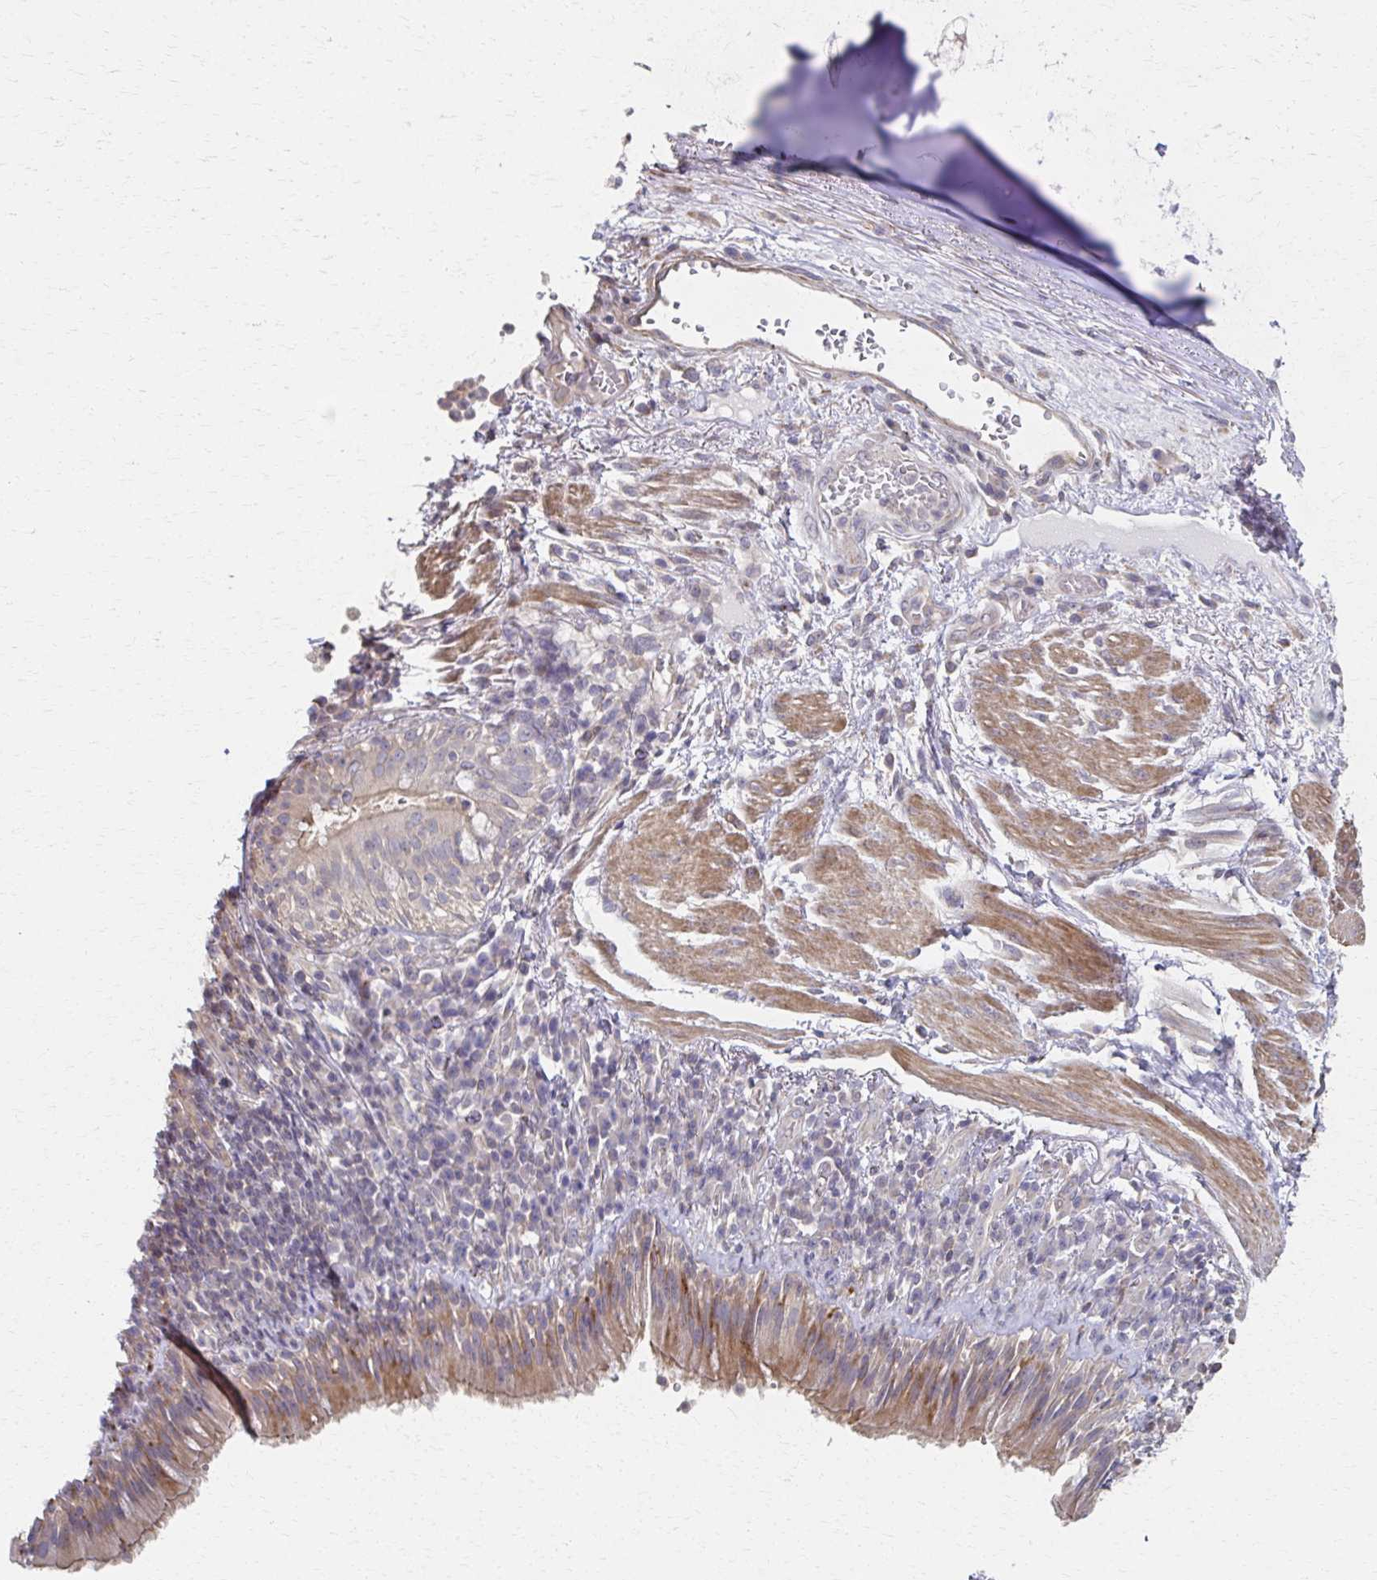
{"staining": {"intensity": "strong", "quantity": "25%-75%", "location": "cytoplasmic/membranous"}, "tissue": "bronchus", "cell_type": "Respiratory epithelial cells", "image_type": "normal", "snomed": [{"axis": "morphology", "description": "Normal tissue, NOS"}, {"axis": "topography", "description": "Cartilage tissue"}, {"axis": "topography", "description": "Bronchus"}], "caption": "Immunohistochemical staining of normal human bronchus demonstrates high levels of strong cytoplasmic/membranous expression in approximately 25%-75% of respiratory epithelial cells. (brown staining indicates protein expression, while blue staining denotes nuclei).", "gene": "EOLA1", "patient": {"sex": "male", "age": 56}}